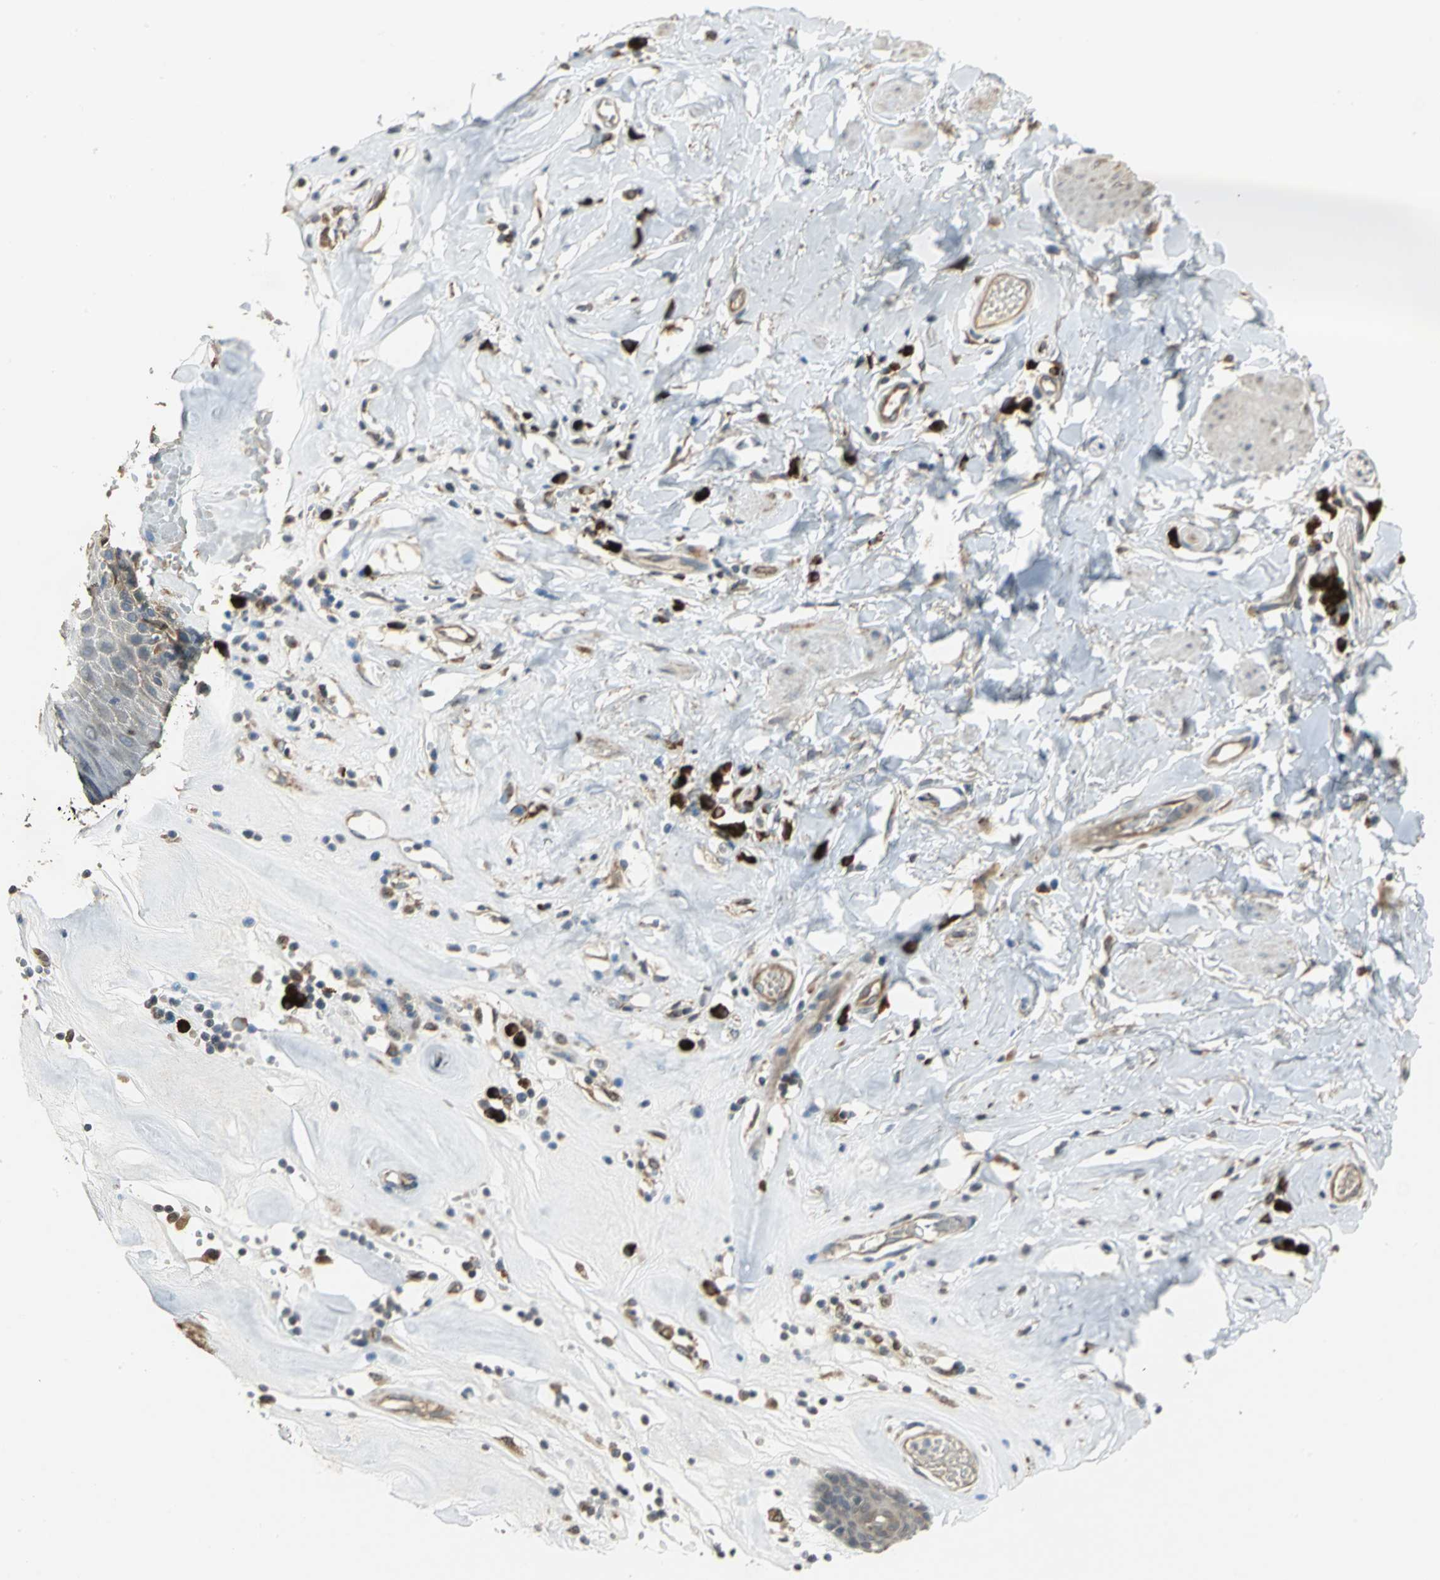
{"staining": {"intensity": "weak", "quantity": "25%-75%", "location": "cytoplasmic/membranous"}, "tissue": "skin", "cell_type": "Epidermal cells", "image_type": "normal", "snomed": [{"axis": "morphology", "description": "Normal tissue, NOS"}, {"axis": "morphology", "description": "Inflammation, NOS"}, {"axis": "topography", "description": "Vulva"}], "caption": "A photomicrograph of human skin stained for a protein displays weak cytoplasmic/membranous brown staining in epidermal cells. (DAB IHC, brown staining for protein, blue staining for nuclei).", "gene": "SYVN1", "patient": {"sex": "female", "age": 84}}